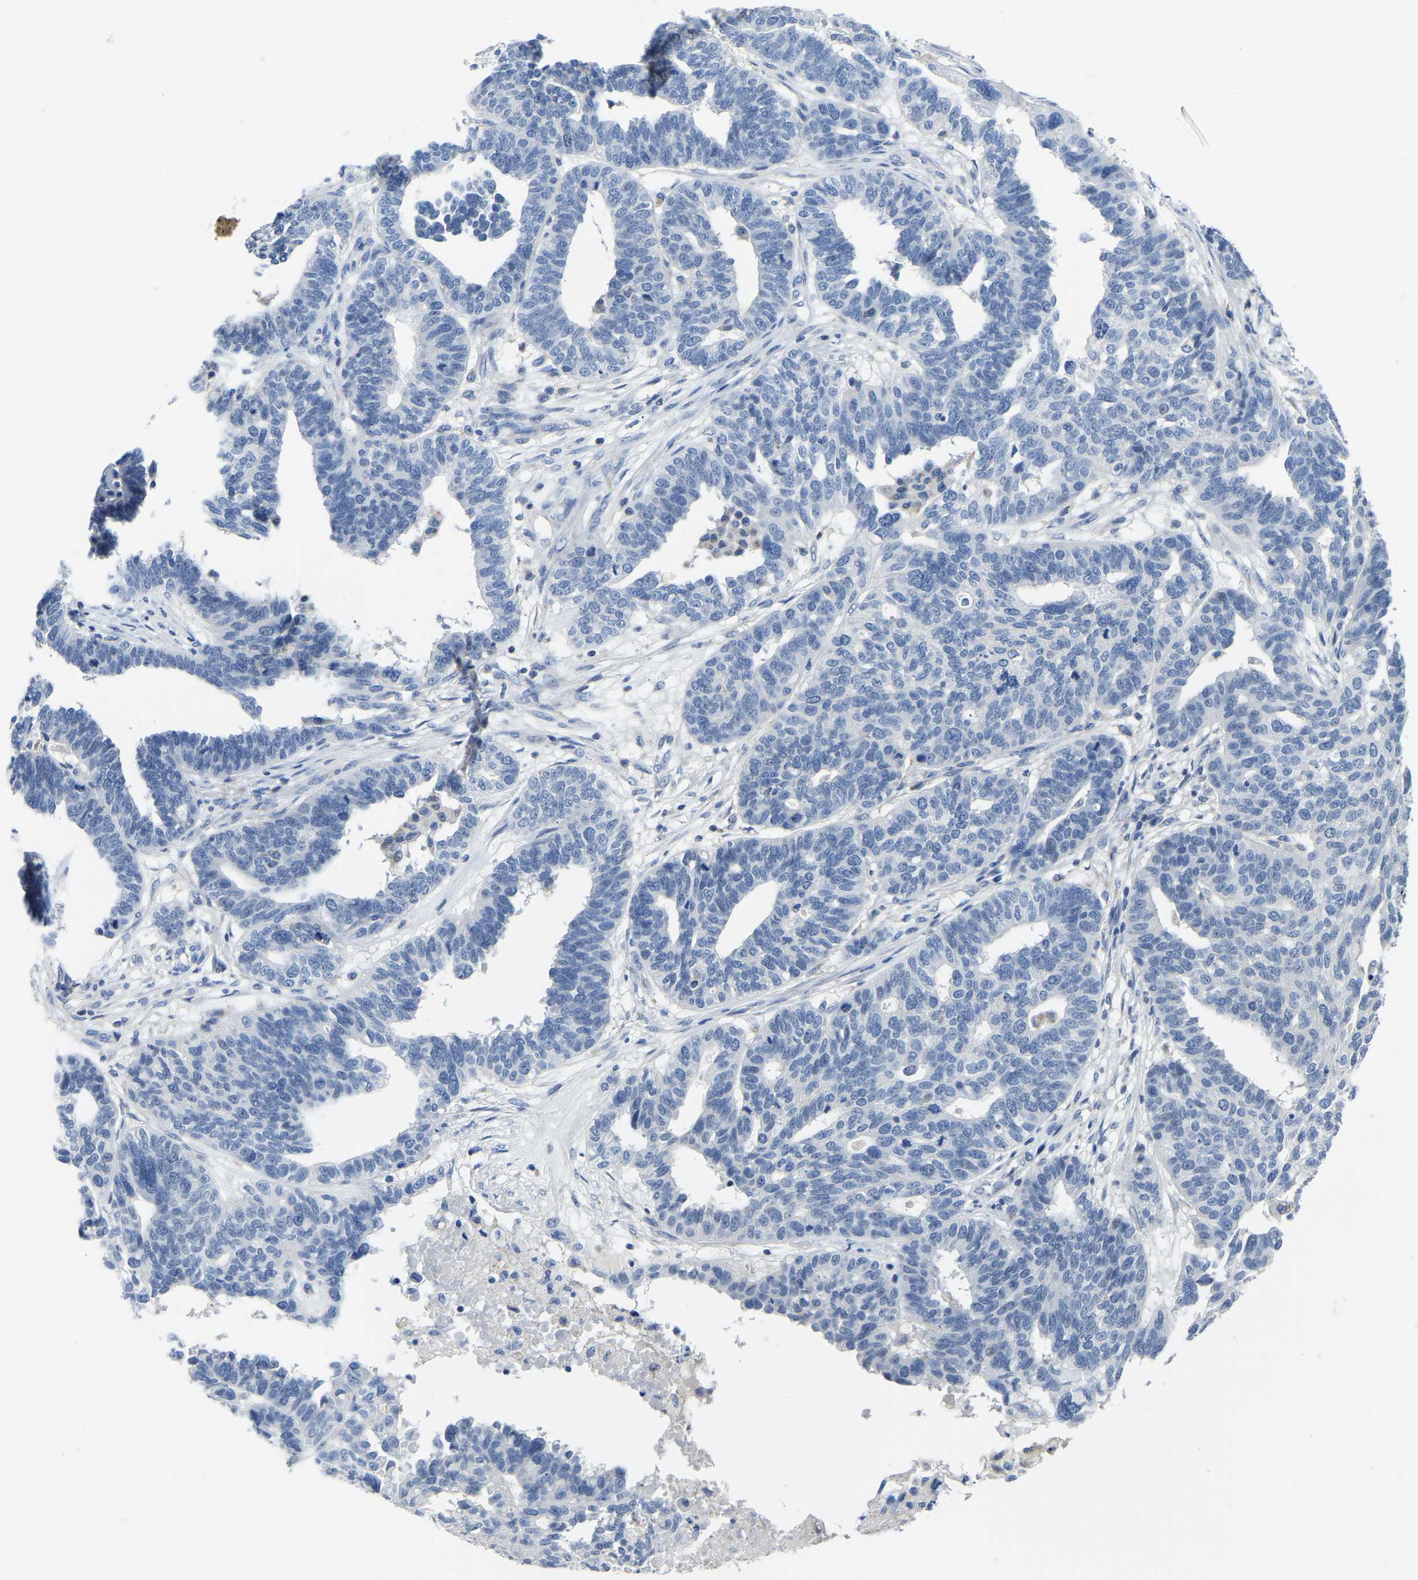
{"staining": {"intensity": "negative", "quantity": "none", "location": "none"}, "tissue": "ovarian cancer", "cell_type": "Tumor cells", "image_type": "cancer", "snomed": [{"axis": "morphology", "description": "Cystadenocarcinoma, serous, NOS"}, {"axis": "topography", "description": "Ovary"}], "caption": "Immunohistochemical staining of human ovarian cancer shows no significant staining in tumor cells. (Immunohistochemistry (ihc), brightfield microscopy, high magnification).", "gene": "ETFA", "patient": {"sex": "female", "age": 59}}